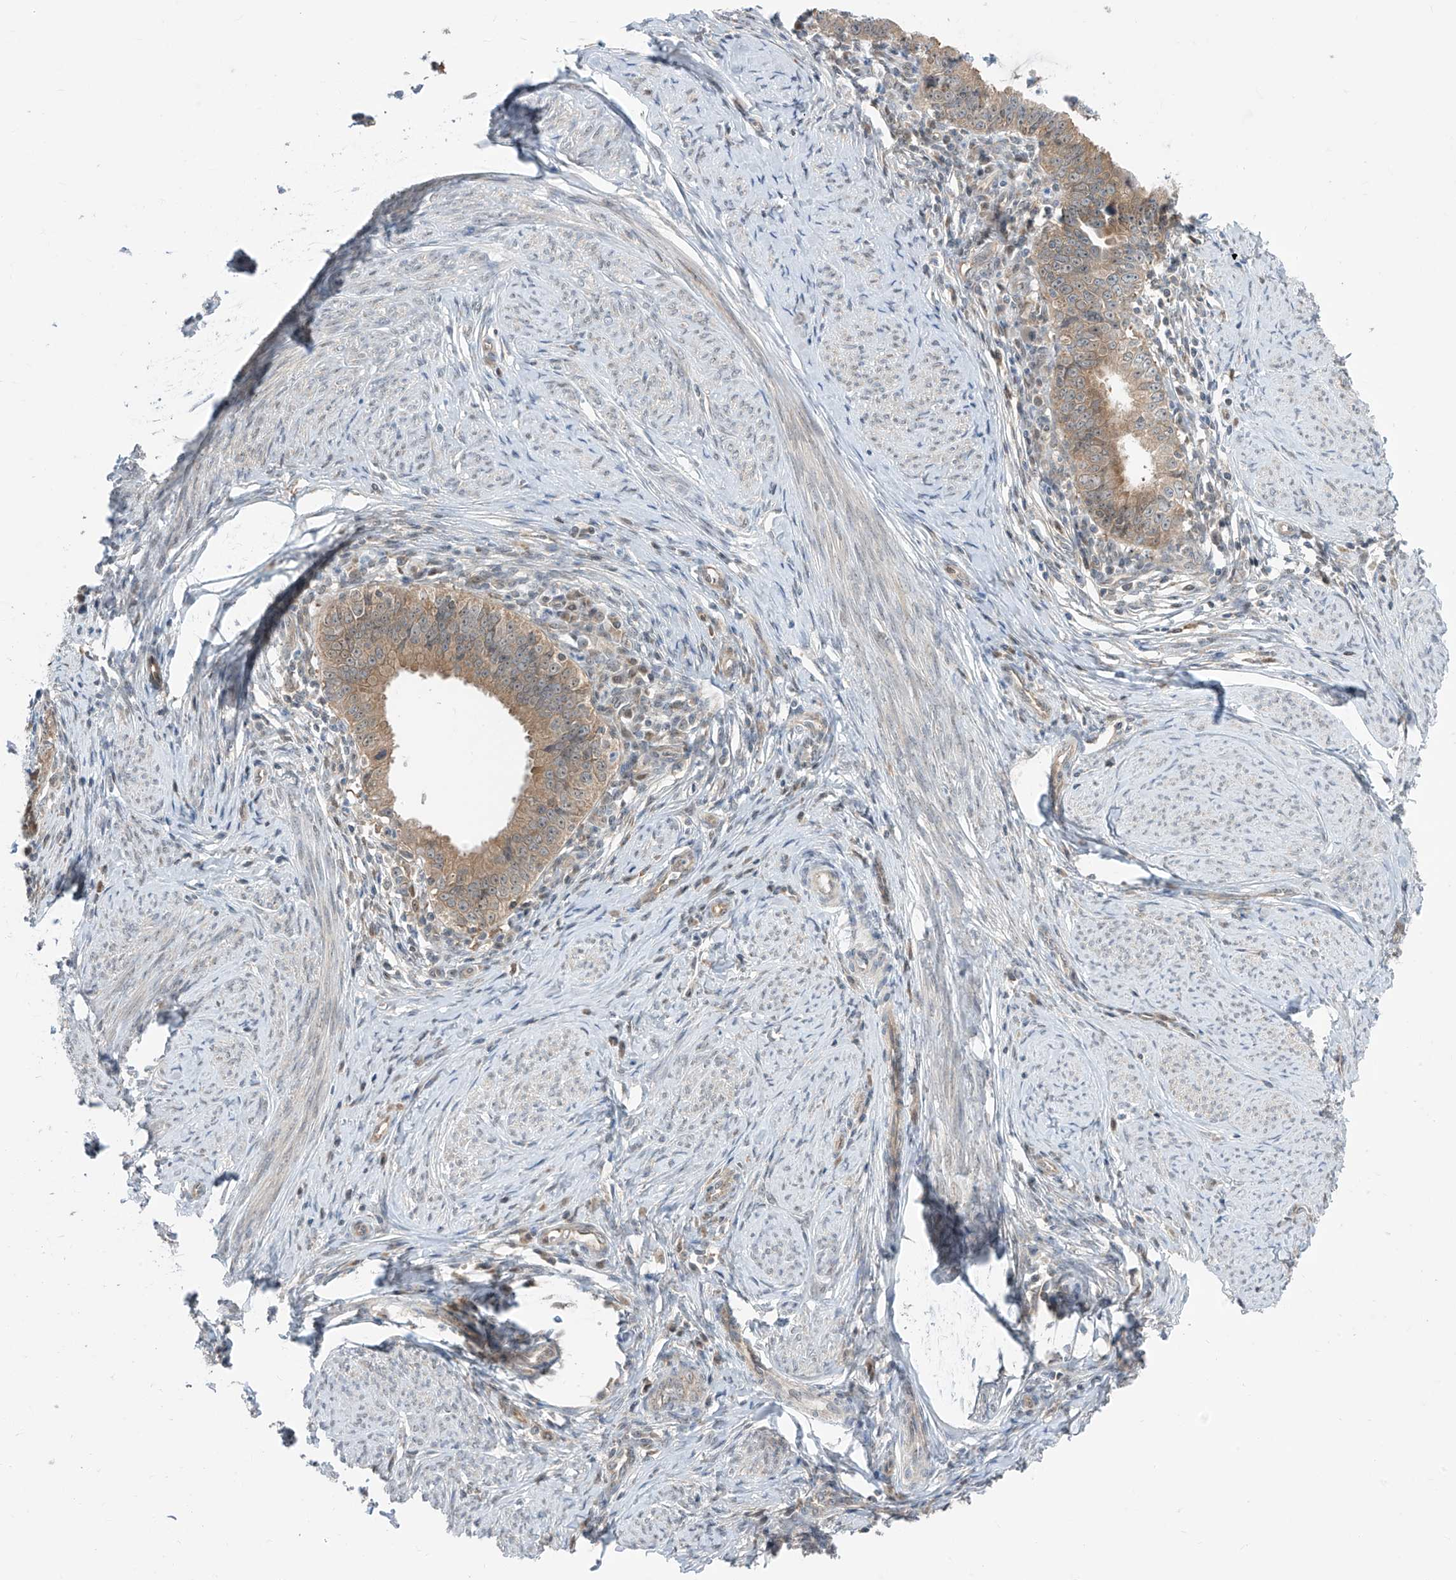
{"staining": {"intensity": "moderate", "quantity": ">75%", "location": "cytoplasmic/membranous"}, "tissue": "cervical cancer", "cell_type": "Tumor cells", "image_type": "cancer", "snomed": [{"axis": "morphology", "description": "Adenocarcinoma, NOS"}, {"axis": "topography", "description": "Cervix"}], "caption": "A brown stain labels moderate cytoplasmic/membranous expression of a protein in human cervical cancer tumor cells. The staining is performed using DAB (3,3'-diaminobenzidine) brown chromogen to label protein expression. The nuclei are counter-stained blue using hematoxylin.", "gene": "TTC38", "patient": {"sex": "female", "age": 36}}